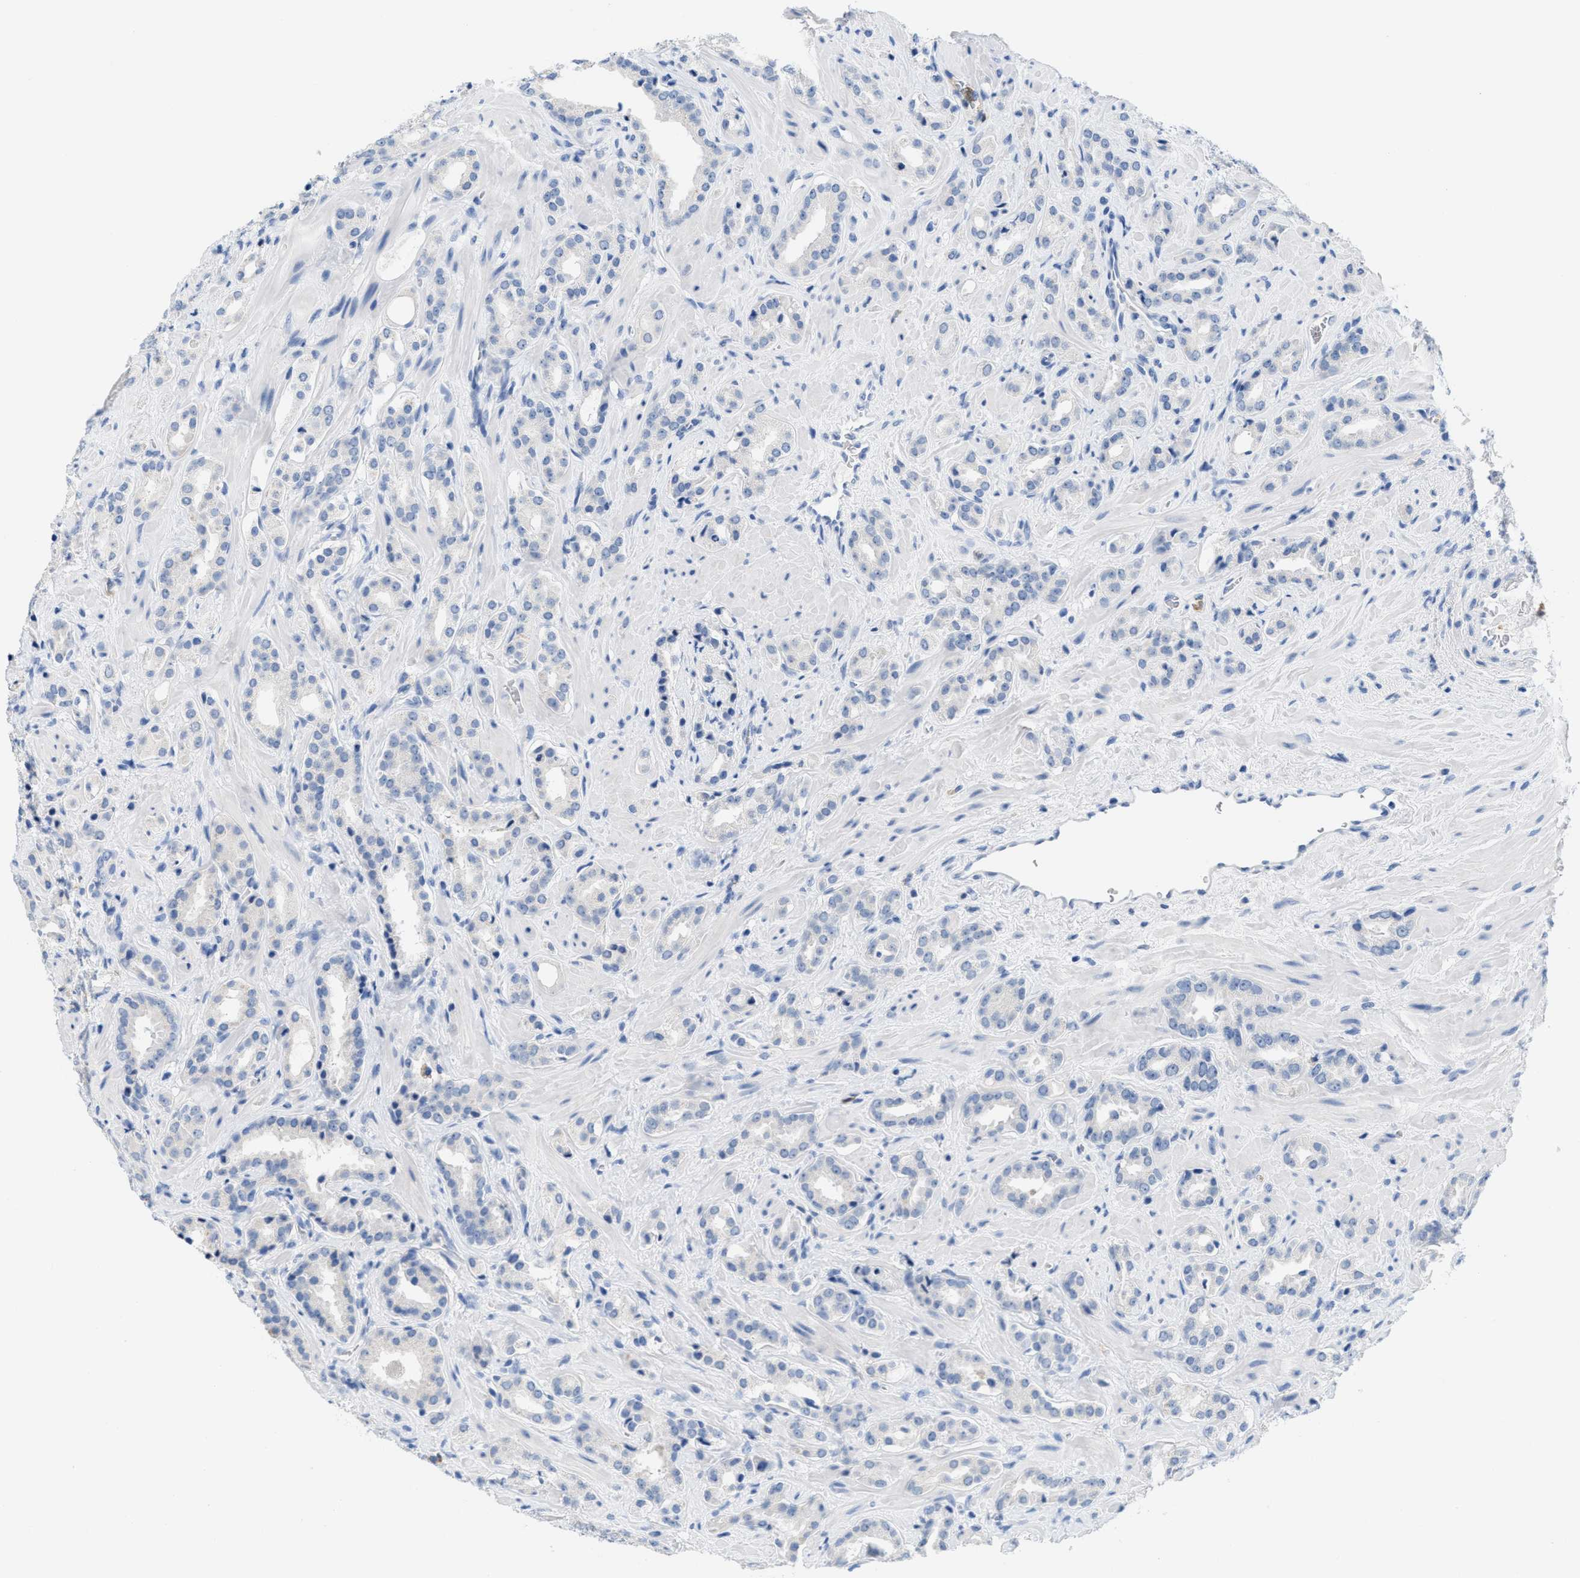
{"staining": {"intensity": "negative", "quantity": "none", "location": "none"}, "tissue": "prostate cancer", "cell_type": "Tumor cells", "image_type": "cancer", "snomed": [{"axis": "morphology", "description": "Adenocarcinoma, High grade"}, {"axis": "topography", "description": "Prostate"}], "caption": "Prostate cancer (high-grade adenocarcinoma) was stained to show a protein in brown. There is no significant positivity in tumor cells.", "gene": "CR1", "patient": {"sex": "male", "age": 64}}